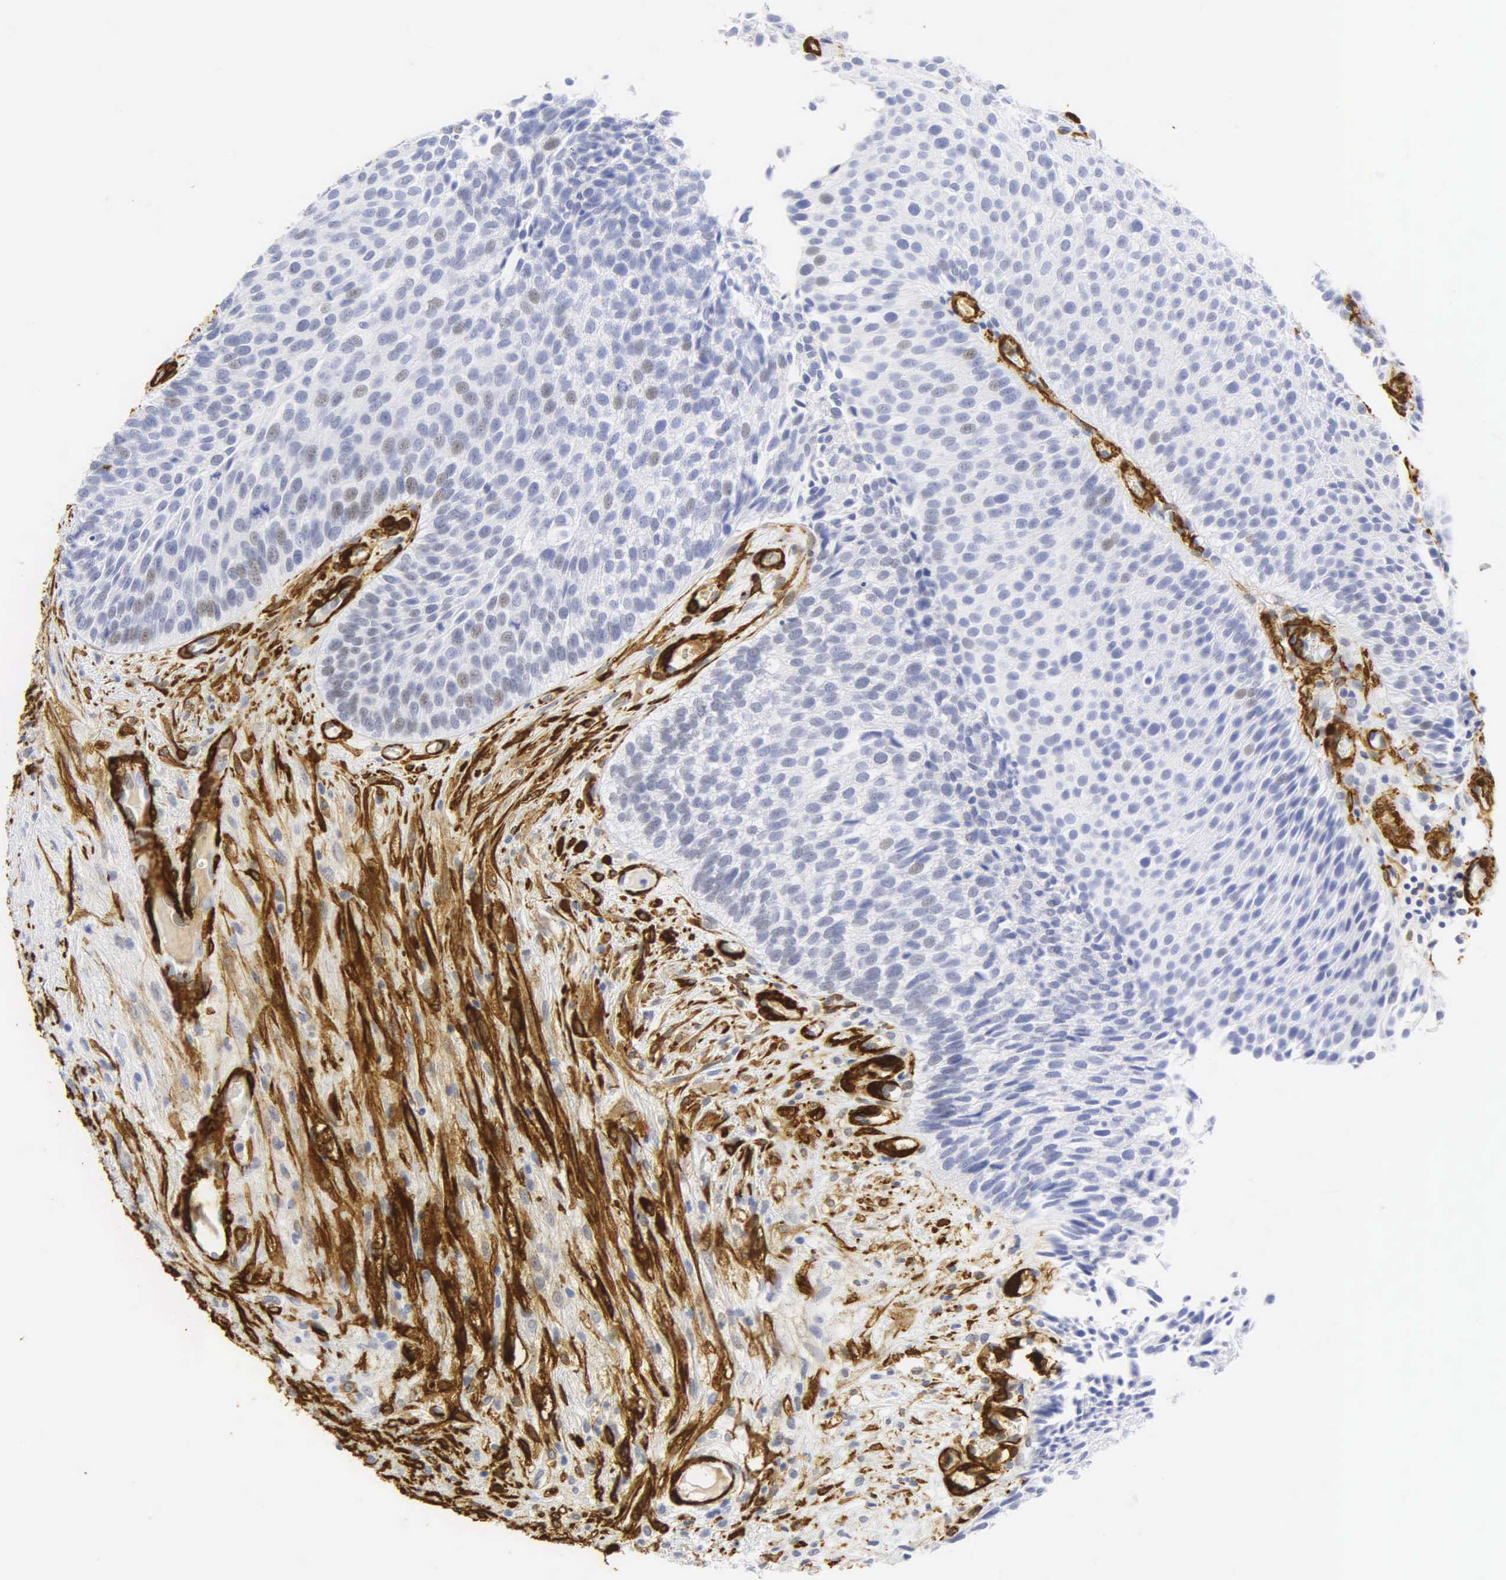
{"staining": {"intensity": "weak", "quantity": "<25%", "location": "nuclear"}, "tissue": "urothelial cancer", "cell_type": "Tumor cells", "image_type": "cancer", "snomed": [{"axis": "morphology", "description": "Urothelial carcinoma, Low grade"}, {"axis": "topography", "description": "Urinary bladder"}], "caption": "Image shows no protein expression in tumor cells of urothelial cancer tissue.", "gene": "ACTA2", "patient": {"sex": "male", "age": 84}}